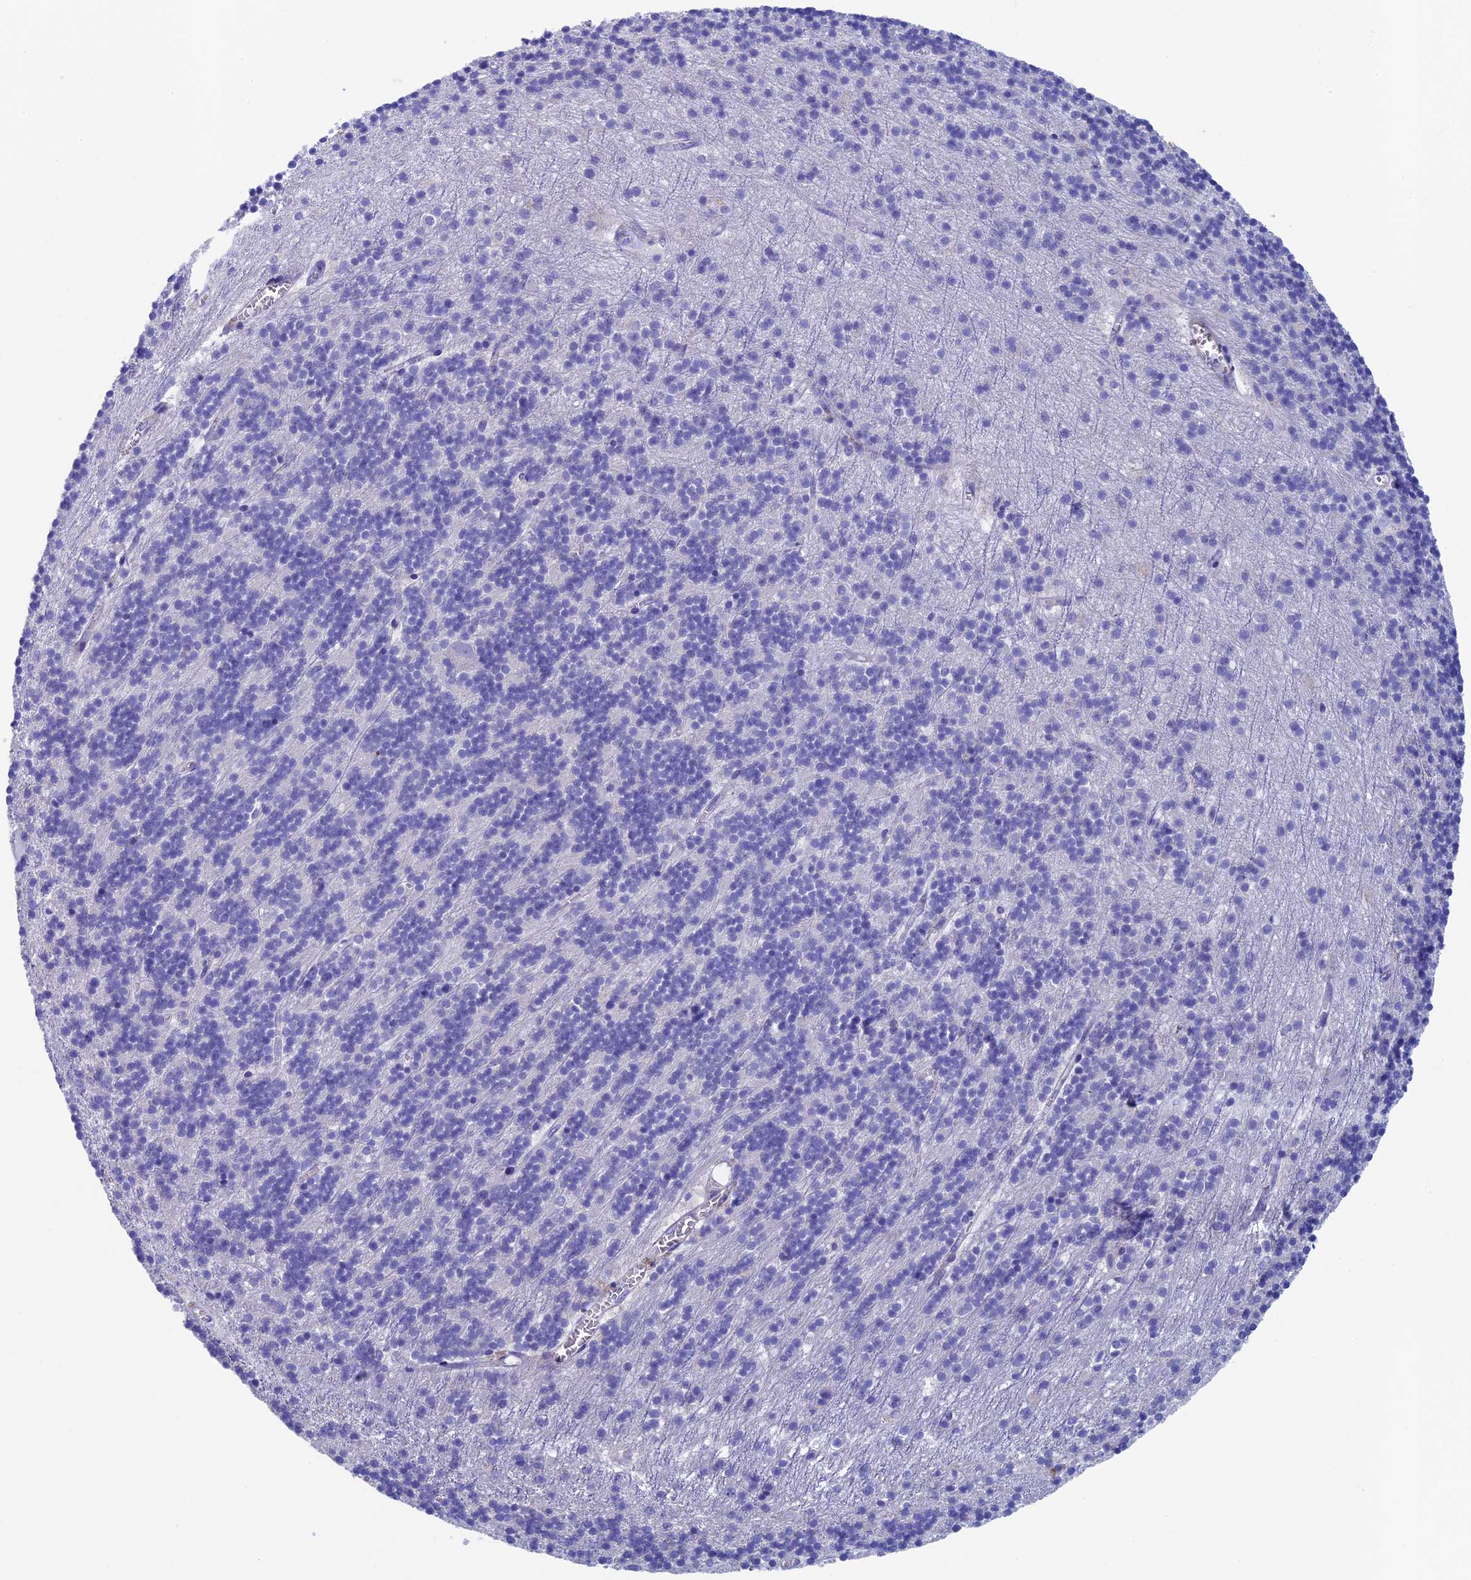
{"staining": {"intensity": "negative", "quantity": "none", "location": "none"}, "tissue": "cerebellum", "cell_type": "Cells in granular layer", "image_type": "normal", "snomed": [{"axis": "morphology", "description": "Normal tissue, NOS"}, {"axis": "topography", "description": "Cerebellum"}], "caption": "High power microscopy micrograph of an immunohistochemistry micrograph of benign cerebellum, revealing no significant expression in cells in granular layer.", "gene": "ADH7", "patient": {"sex": "male", "age": 54}}